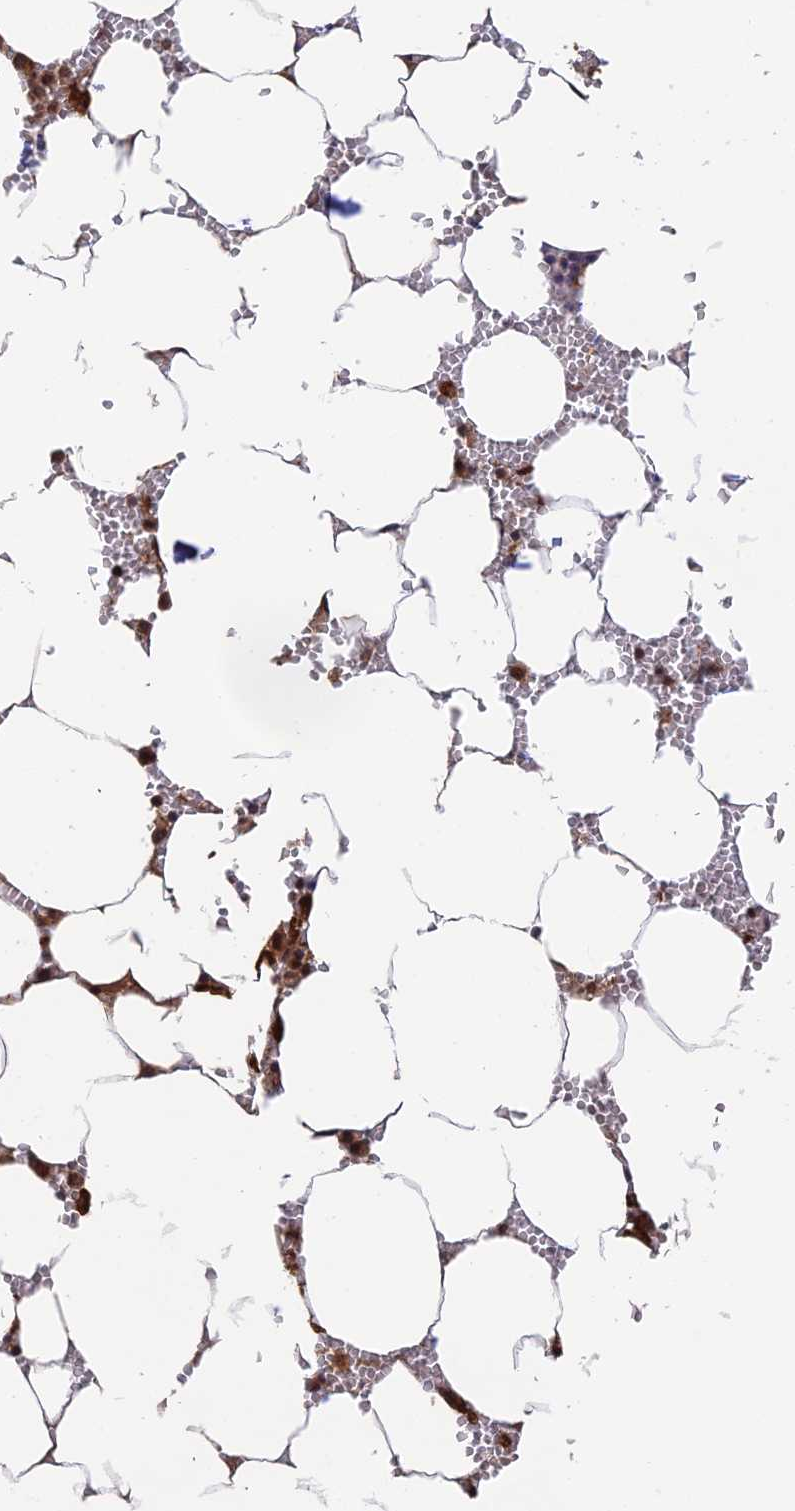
{"staining": {"intensity": "moderate", "quantity": ">75%", "location": "cytoplasmic/membranous,nuclear"}, "tissue": "bone marrow", "cell_type": "Hematopoietic cells", "image_type": "normal", "snomed": [{"axis": "morphology", "description": "Normal tissue, NOS"}, {"axis": "topography", "description": "Bone marrow"}], "caption": "Hematopoietic cells reveal medium levels of moderate cytoplasmic/membranous,nuclear expression in approximately >75% of cells in benign human bone marrow. (IHC, brightfield microscopy, high magnification).", "gene": "OSBPL1A", "patient": {"sex": "male", "age": 70}}